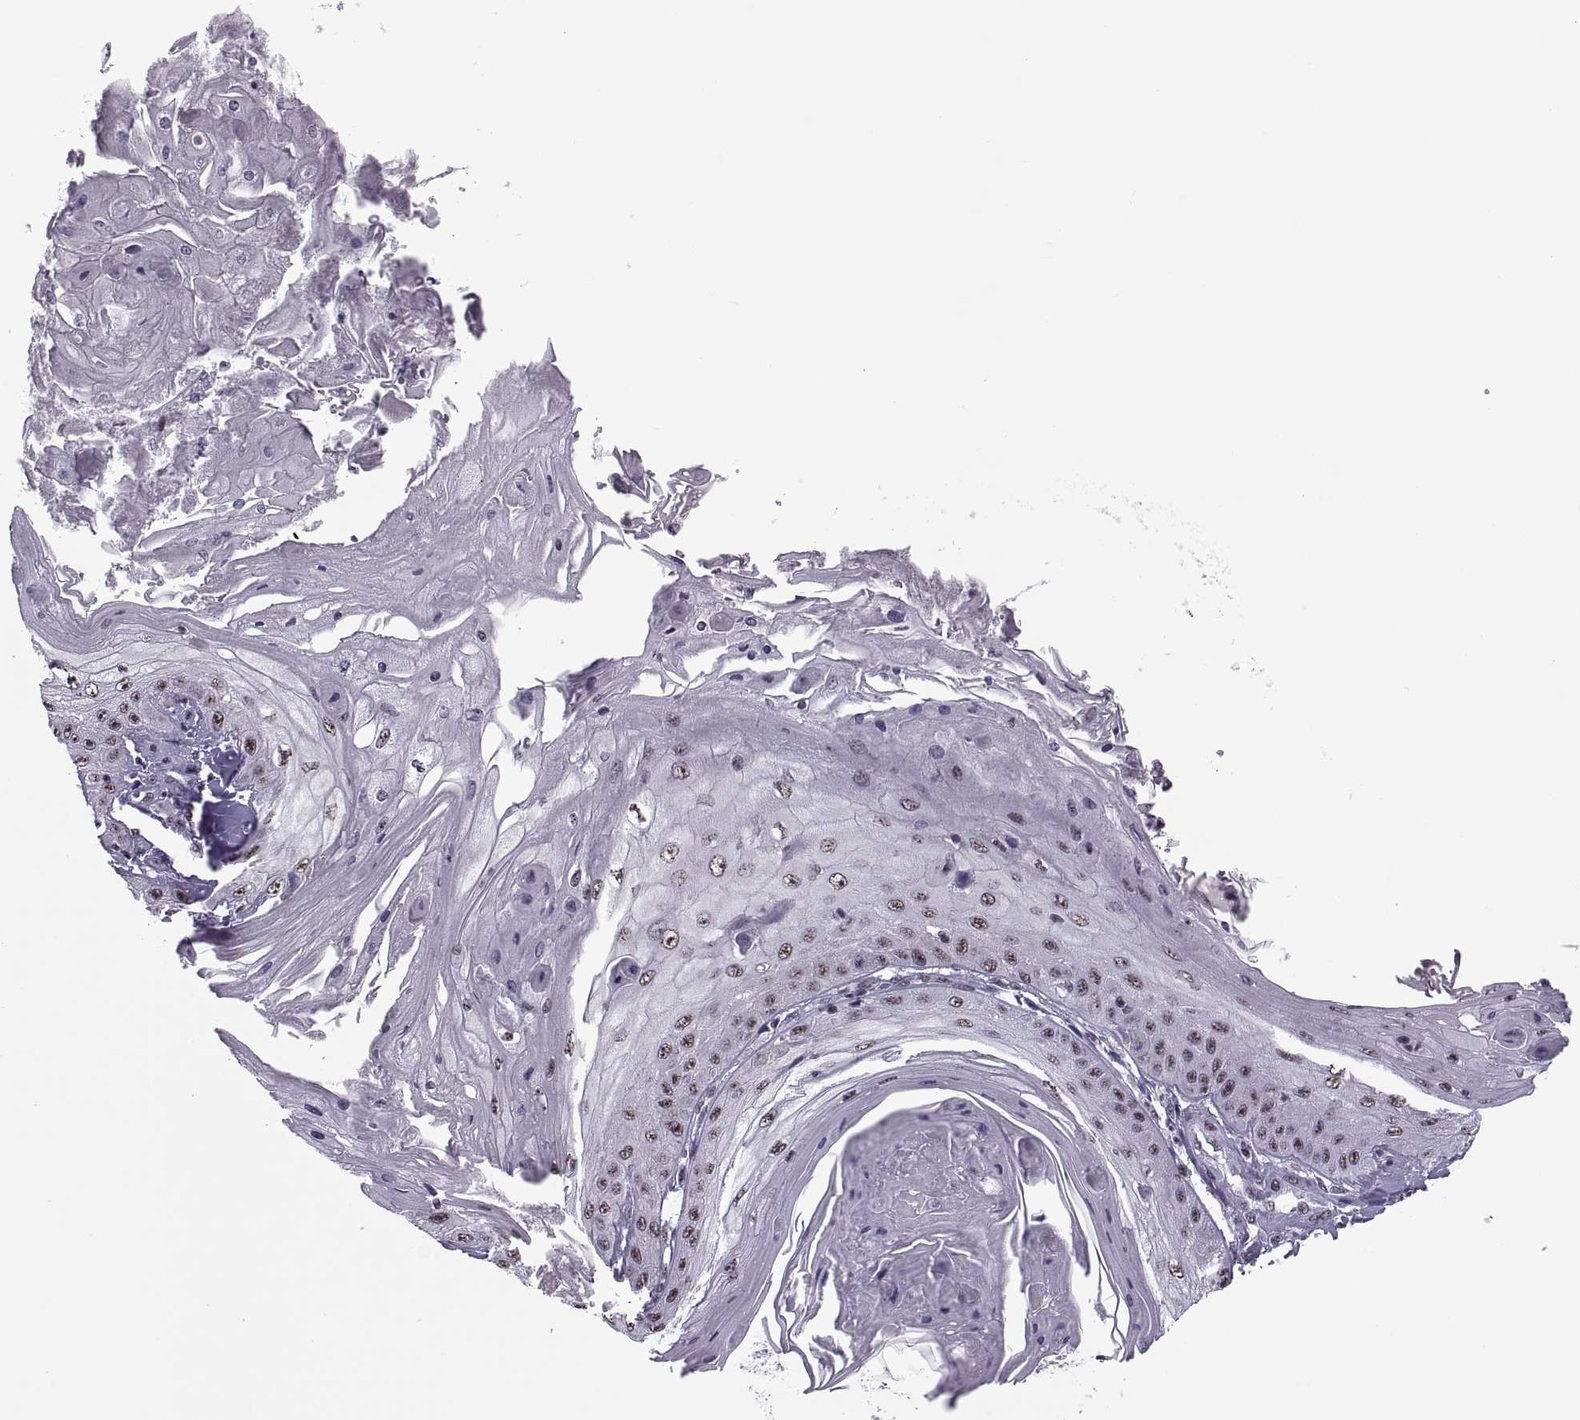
{"staining": {"intensity": "moderate", "quantity": "25%-75%", "location": "nuclear"}, "tissue": "skin cancer", "cell_type": "Tumor cells", "image_type": "cancer", "snomed": [{"axis": "morphology", "description": "Squamous cell carcinoma, NOS"}, {"axis": "topography", "description": "Skin"}], "caption": "Tumor cells exhibit moderate nuclear staining in approximately 25%-75% of cells in skin squamous cell carcinoma. The staining was performed using DAB (3,3'-diaminobenzidine) to visualize the protein expression in brown, while the nuclei were stained in blue with hematoxylin (Magnification: 20x).", "gene": "MAGEA4", "patient": {"sex": "male", "age": 70}}